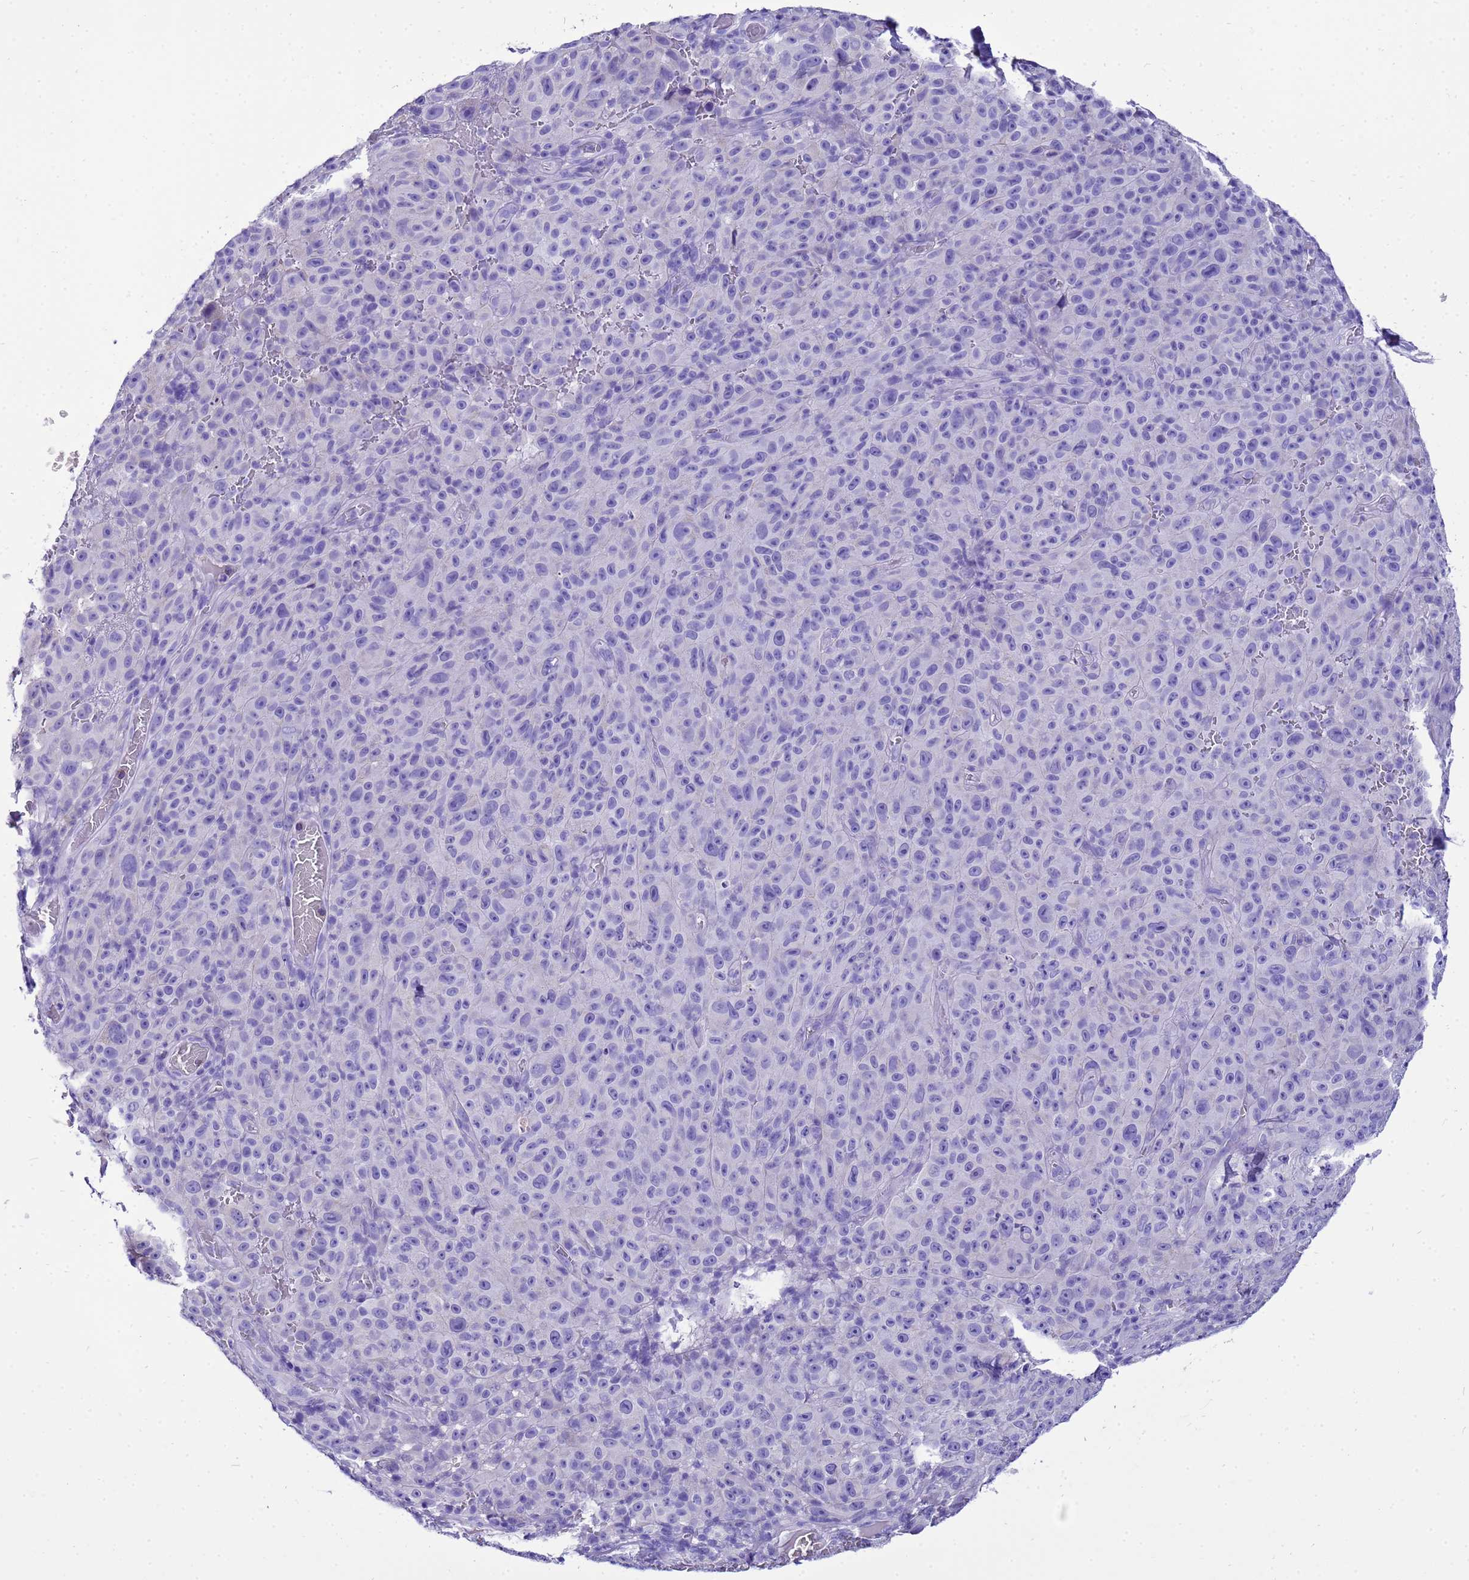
{"staining": {"intensity": "negative", "quantity": "none", "location": "none"}, "tissue": "melanoma", "cell_type": "Tumor cells", "image_type": "cancer", "snomed": [{"axis": "morphology", "description": "Malignant melanoma, NOS"}, {"axis": "topography", "description": "Skin"}], "caption": "Photomicrograph shows no significant protein expression in tumor cells of melanoma.", "gene": "BEST2", "patient": {"sex": "female", "age": 82}}